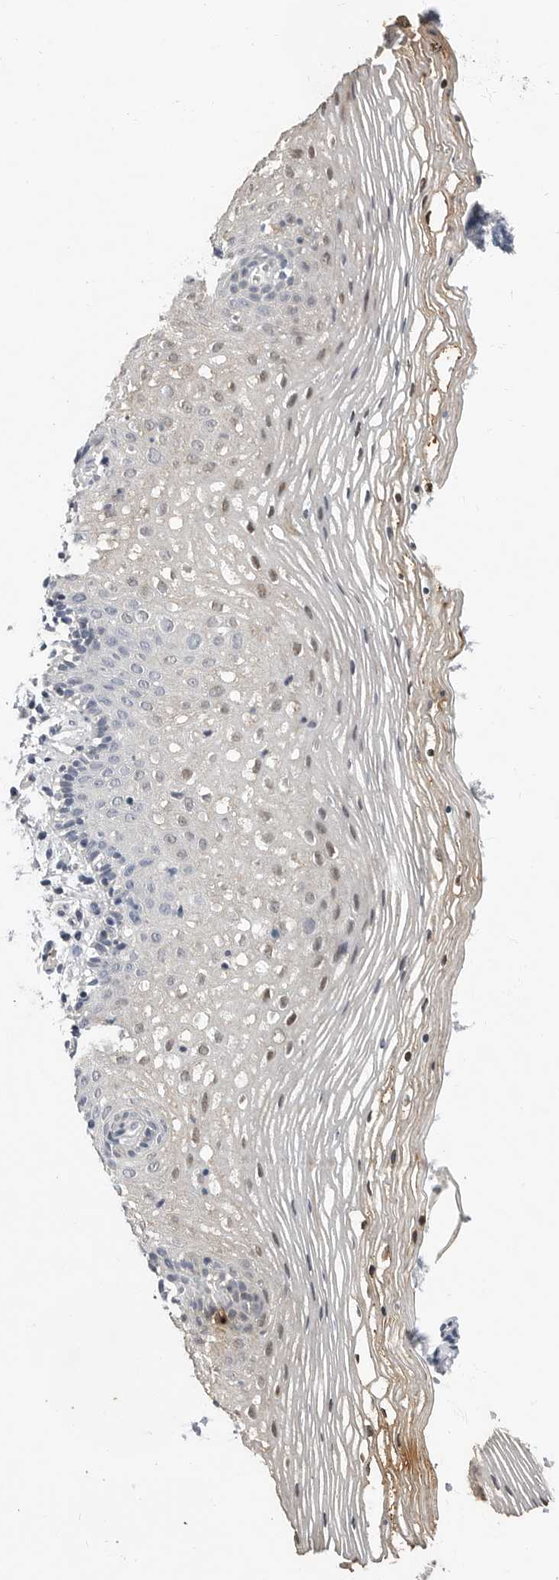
{"staining": {"intensity": "moderate", "quantity": "<25%", "location": "cytoplasmic/membranous"}, "tissue": "vagina", "cell_type": "Squamous epithelial cells", "image_type": "normal", "snomed": [{"axis": "morphology", "description": "Normal tissue, NOS"}, {"axis": "topography", "description": "Vagina"}], "caption": "DAB (3,3'-diaminobenzidine) immunohistochemical staining of unremarkable vagina demonstrates moderate cytoplasmic/membranous protein positivity in about <25% of squamous epithelial cells.", "gene": "LTBR", "patient": {"sex": "female", "age": 32}}